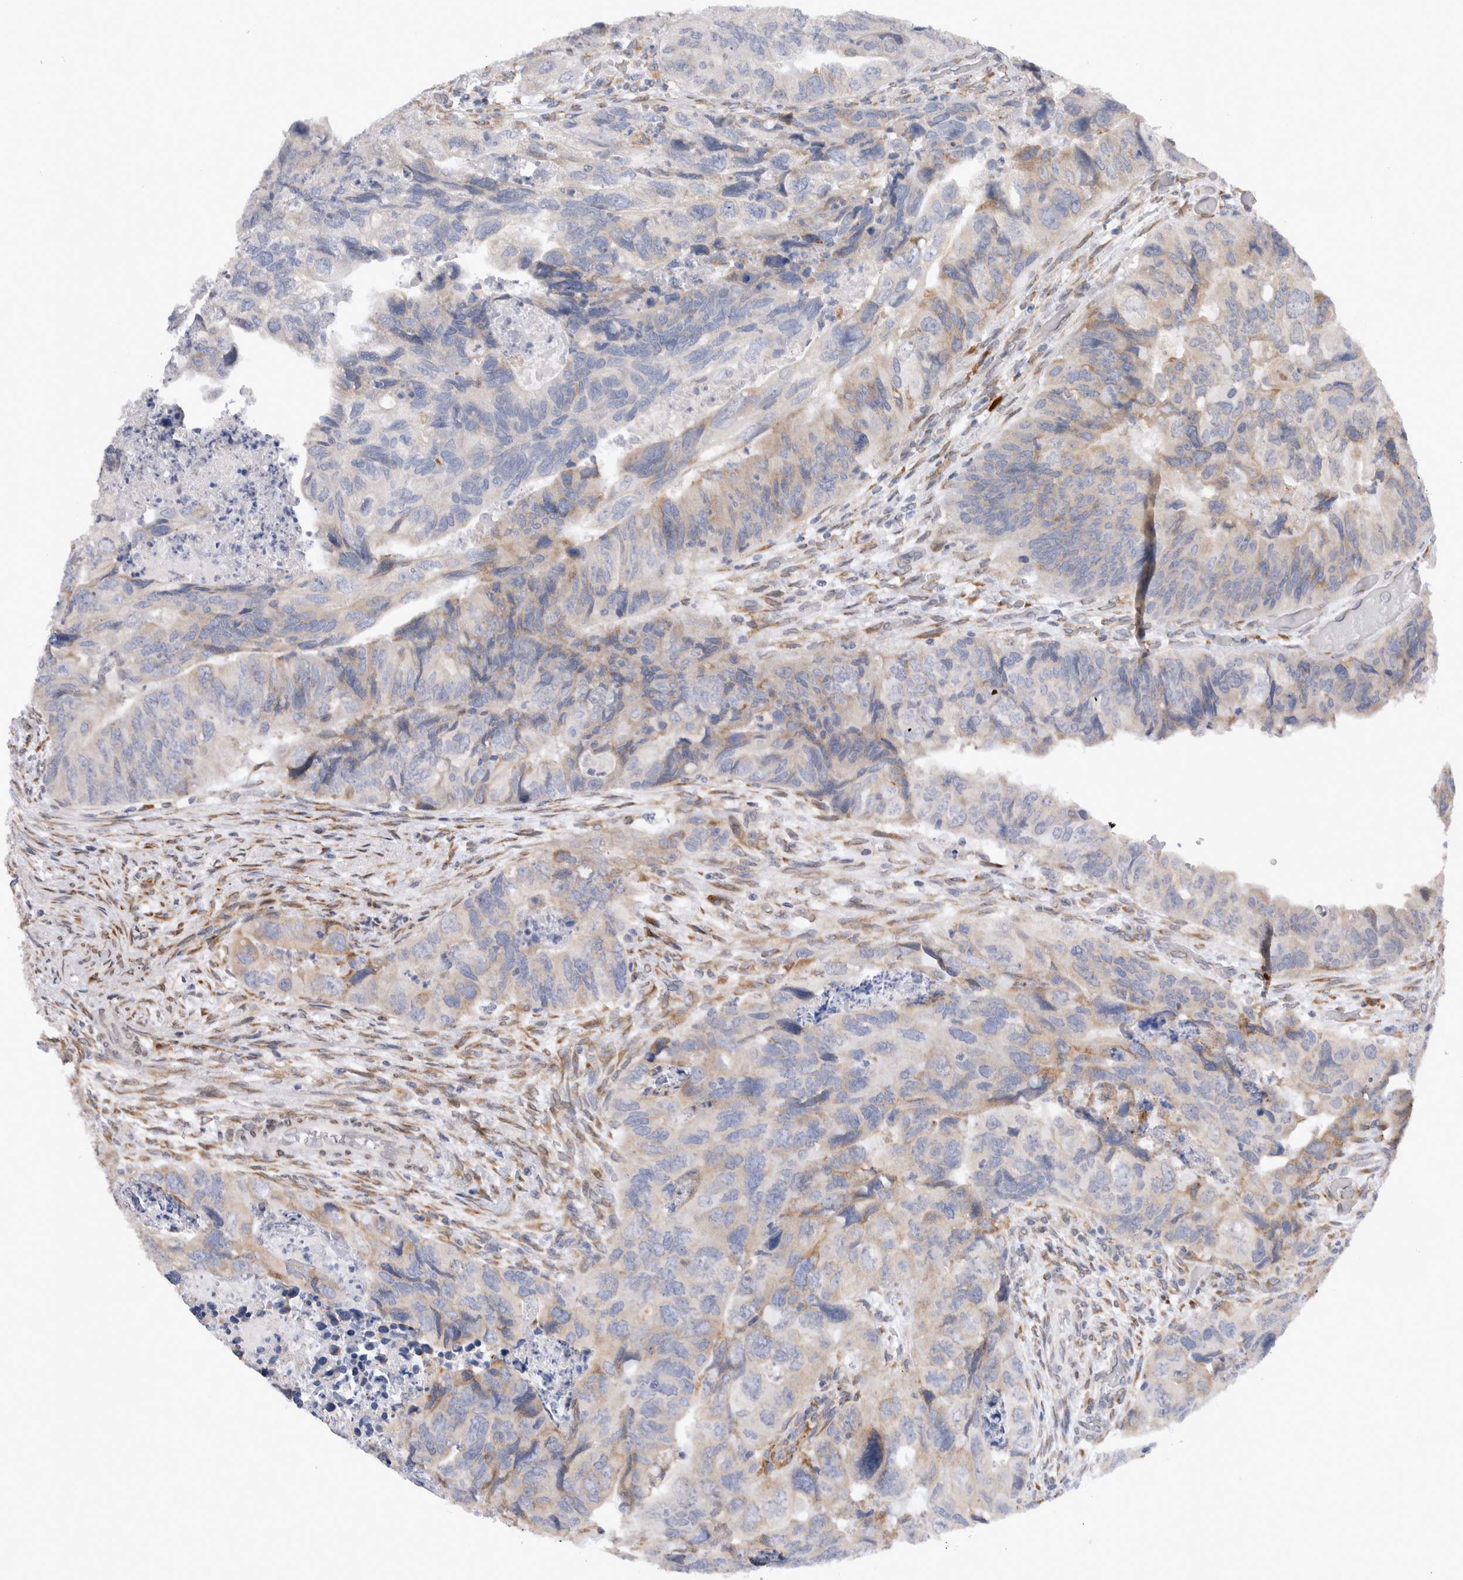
{"staining": {"intensity": "negative", "quantity": "none", "location": "none"}, "tissue": "colorectal cancer", "cell_type": "Tumor cells", "image_type": "cancer", "snomed": [{"axis": "morphology", "description": "Adenocarcinoma, NOS"}, {"axis": "topography", "description": "Rectum"}], "caption": "Colorectal cancer (adenocarcinoma) stained for a protein using immunohistochemistry displays no positivity tumor cells.", "gene": "VCPIP1", "patient": {"sex": "male", "age": 63}}